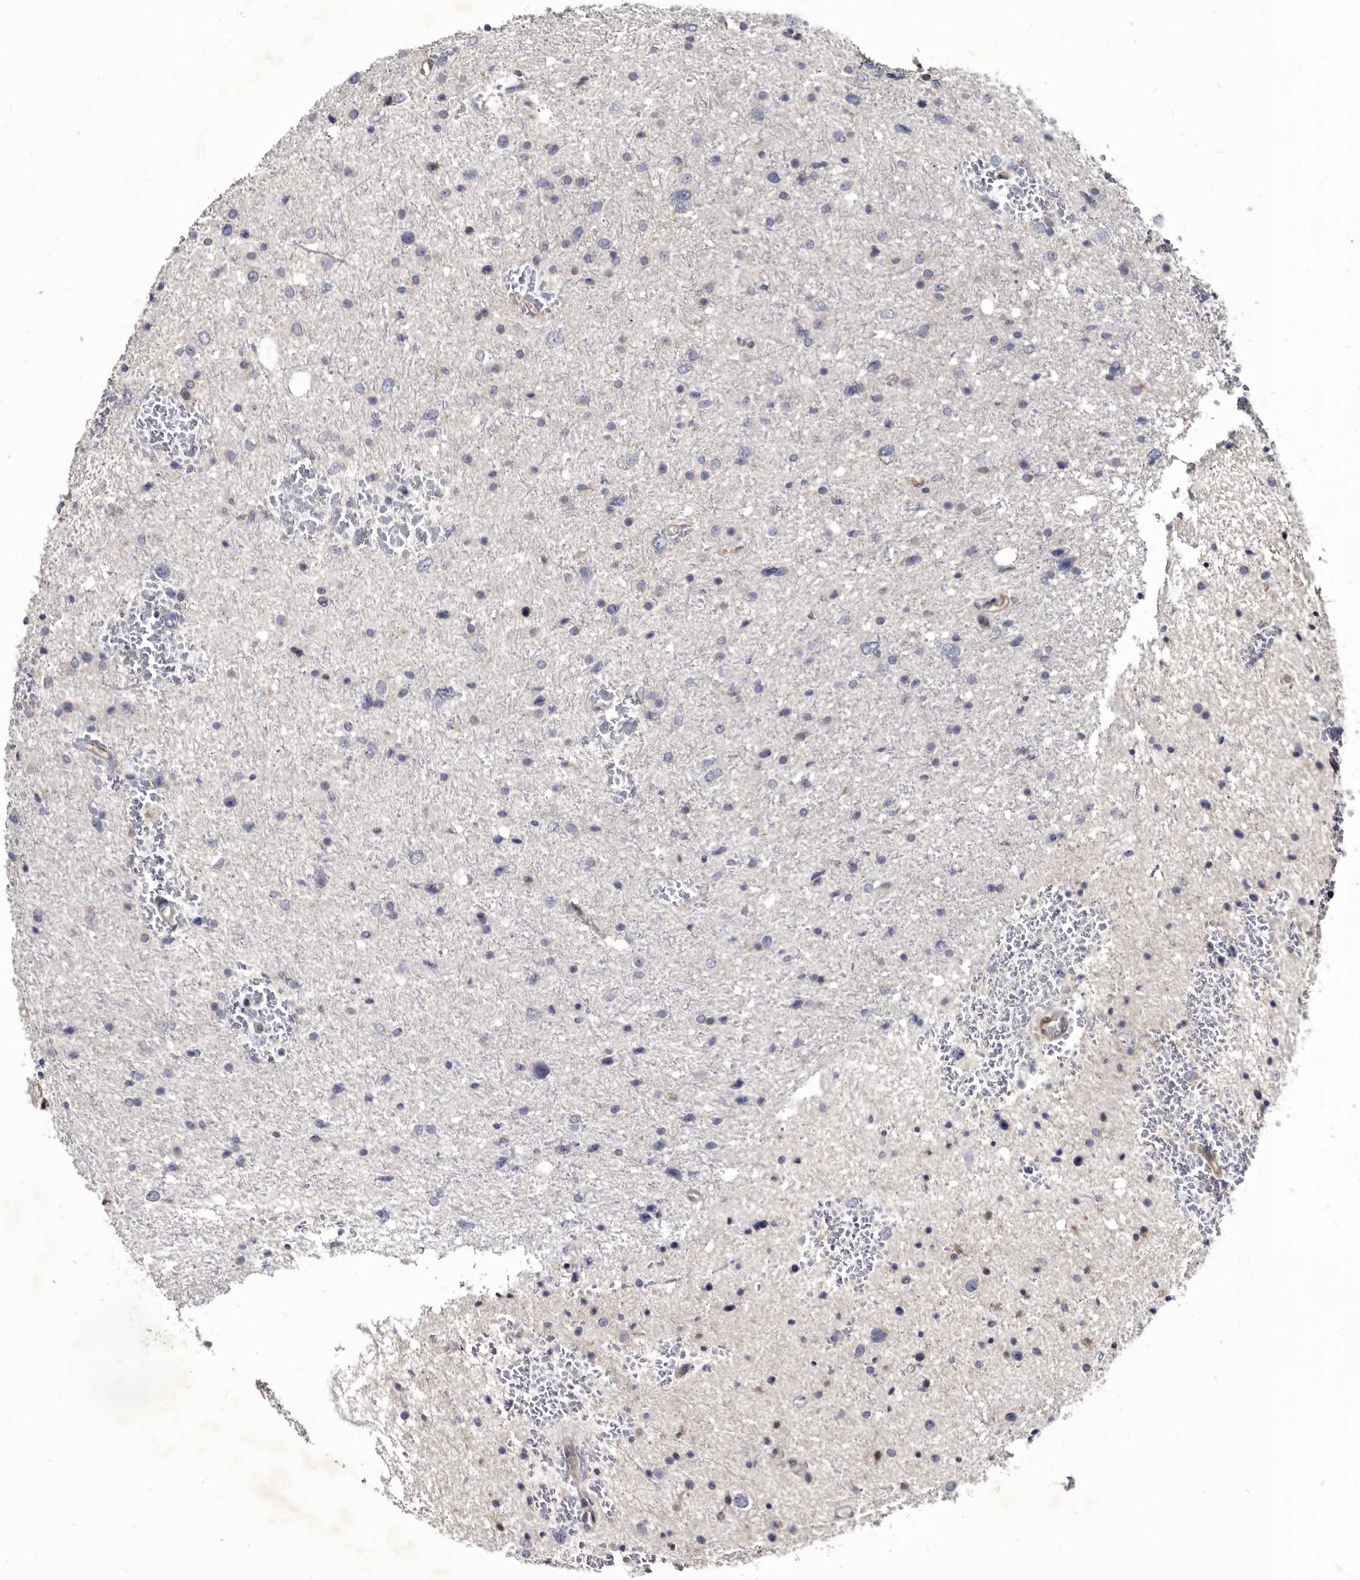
{"staining": {"intensity": "negative", "quantity": "none", "location": "none"}, "tissue": "glioma", "cell_type": "Tumor cells", "image_type": "cancer", "snomed": [{"axis": "morphology", "description": "Glioma, malignant, Low grade"}, {"axis": "topography", "description": "Brain"}], "caption": "Histopathology image shows no protein staining in tumor cells of malignant glioma (low-grade) tissue.", "gene": "PROM1", "patient": {"sex": "female", "age": 37}}